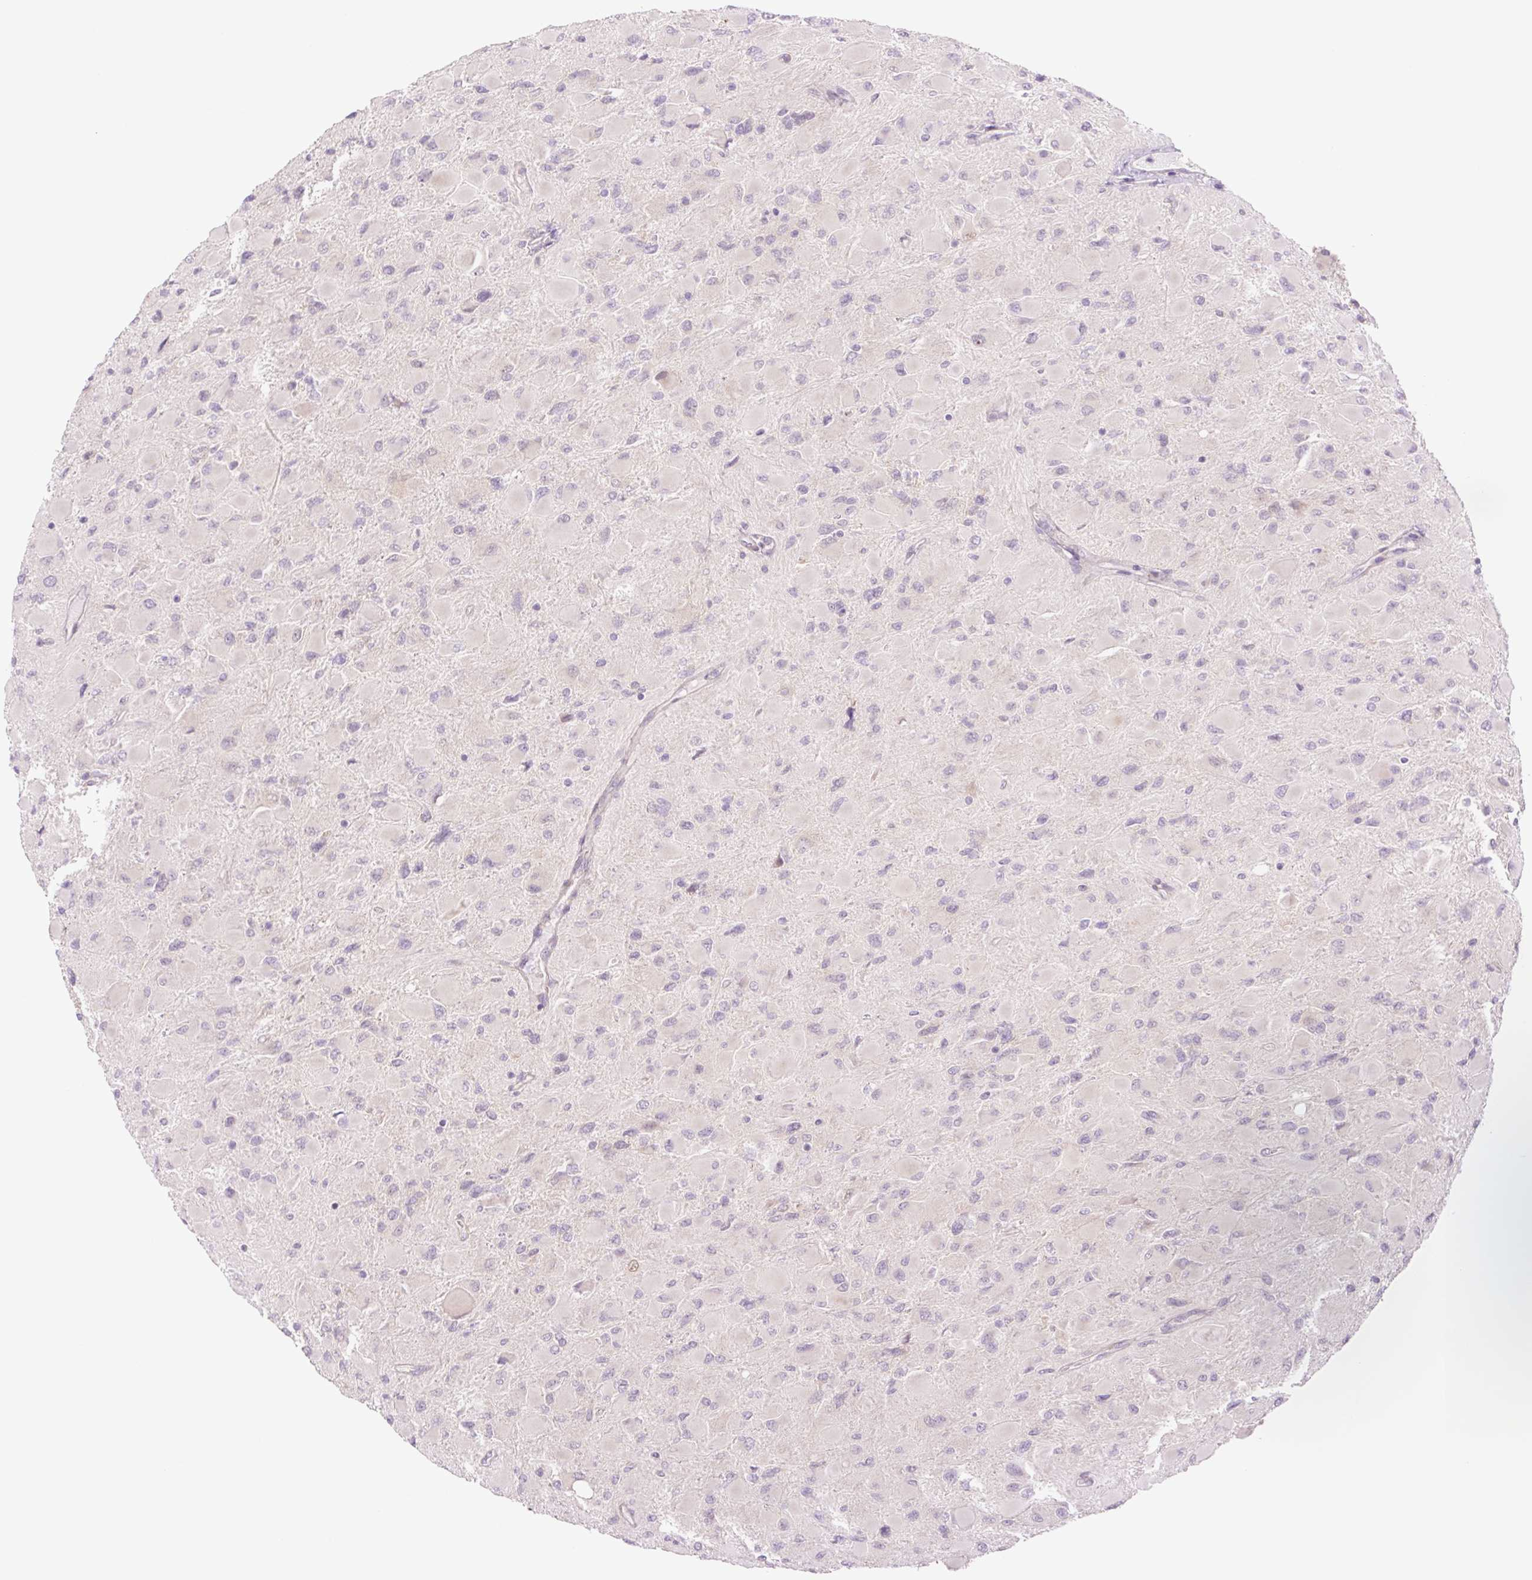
{"staining": {"intensity": "negative", "quantity": "none", "location": "none"}, "tissue": "glioma", "cell_type": "Tumor cells", "image_type": "cancer", "snomed": [{"axis": "morphology", "description": "Glioma, malignant, High grade"}, {"axis": "topography", "description": "Cerebral cortex"}], "caption": "The image reveals no staining of tumor cells in malignant glioma (high-grade). Nuclei are stained in blue.", "gene": "COL5A1", "patient": {"sex": "female", "age": 36}}